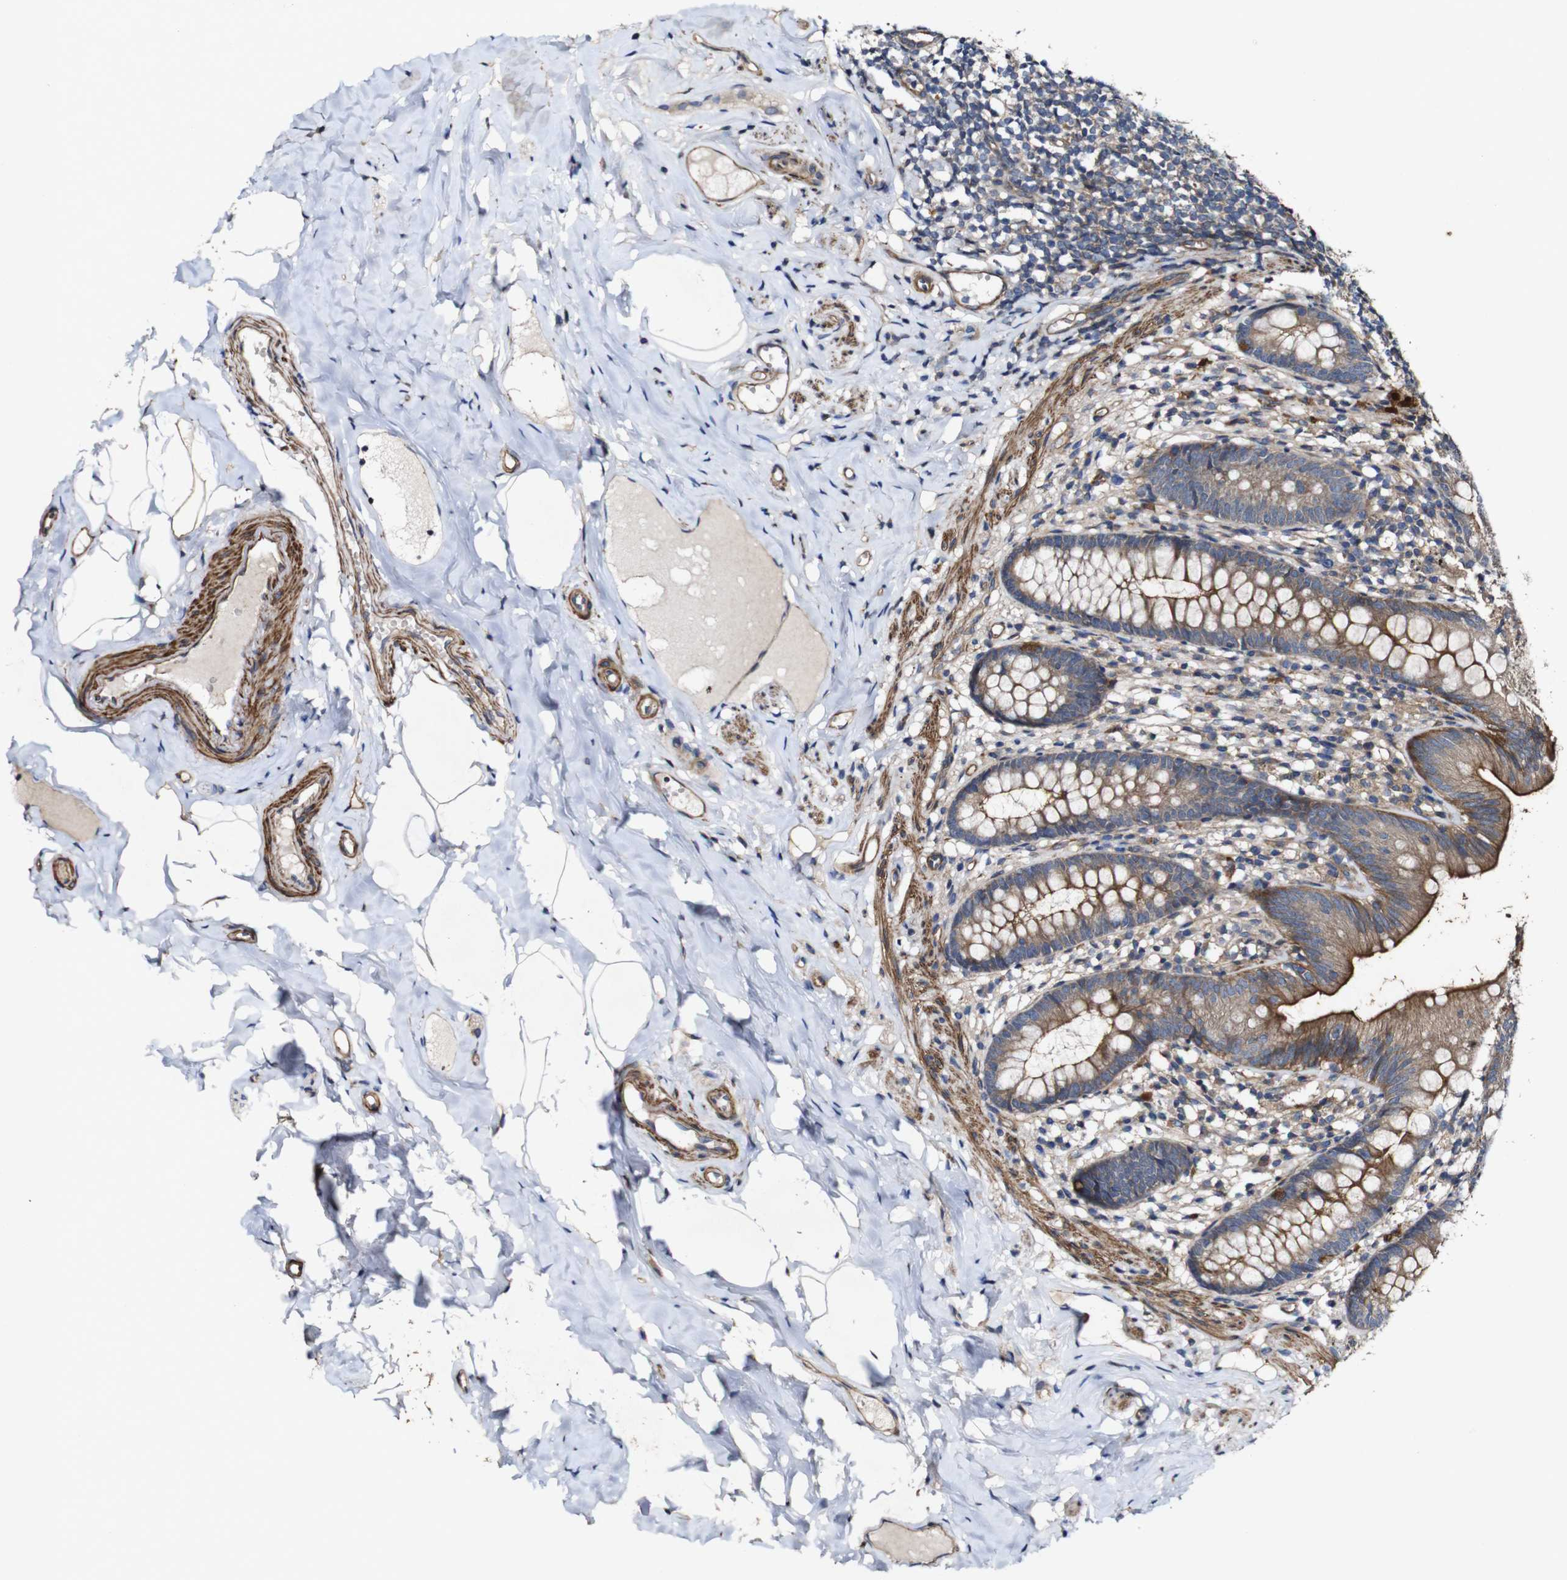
{"staining": {"intensity": "moderate", "quantity": ">75%", "location": "cytoplasmic/membranous"}, "tissue": "appendix", "cell_type": "Glandular cells", "image_type": "normal", "snomed": [{"axis": "morphology", "description": "Normal tissue, NOS"}, {"axis": "topography", "description": "Appendix"}], "caption": "A photomicrograph of human appendix stained for a protein exhibits moderate cytoplasmic/membranous brown staining in glandular cells.", "gene": "GSDME", "patient": {"sex": "male", "age": 52}}